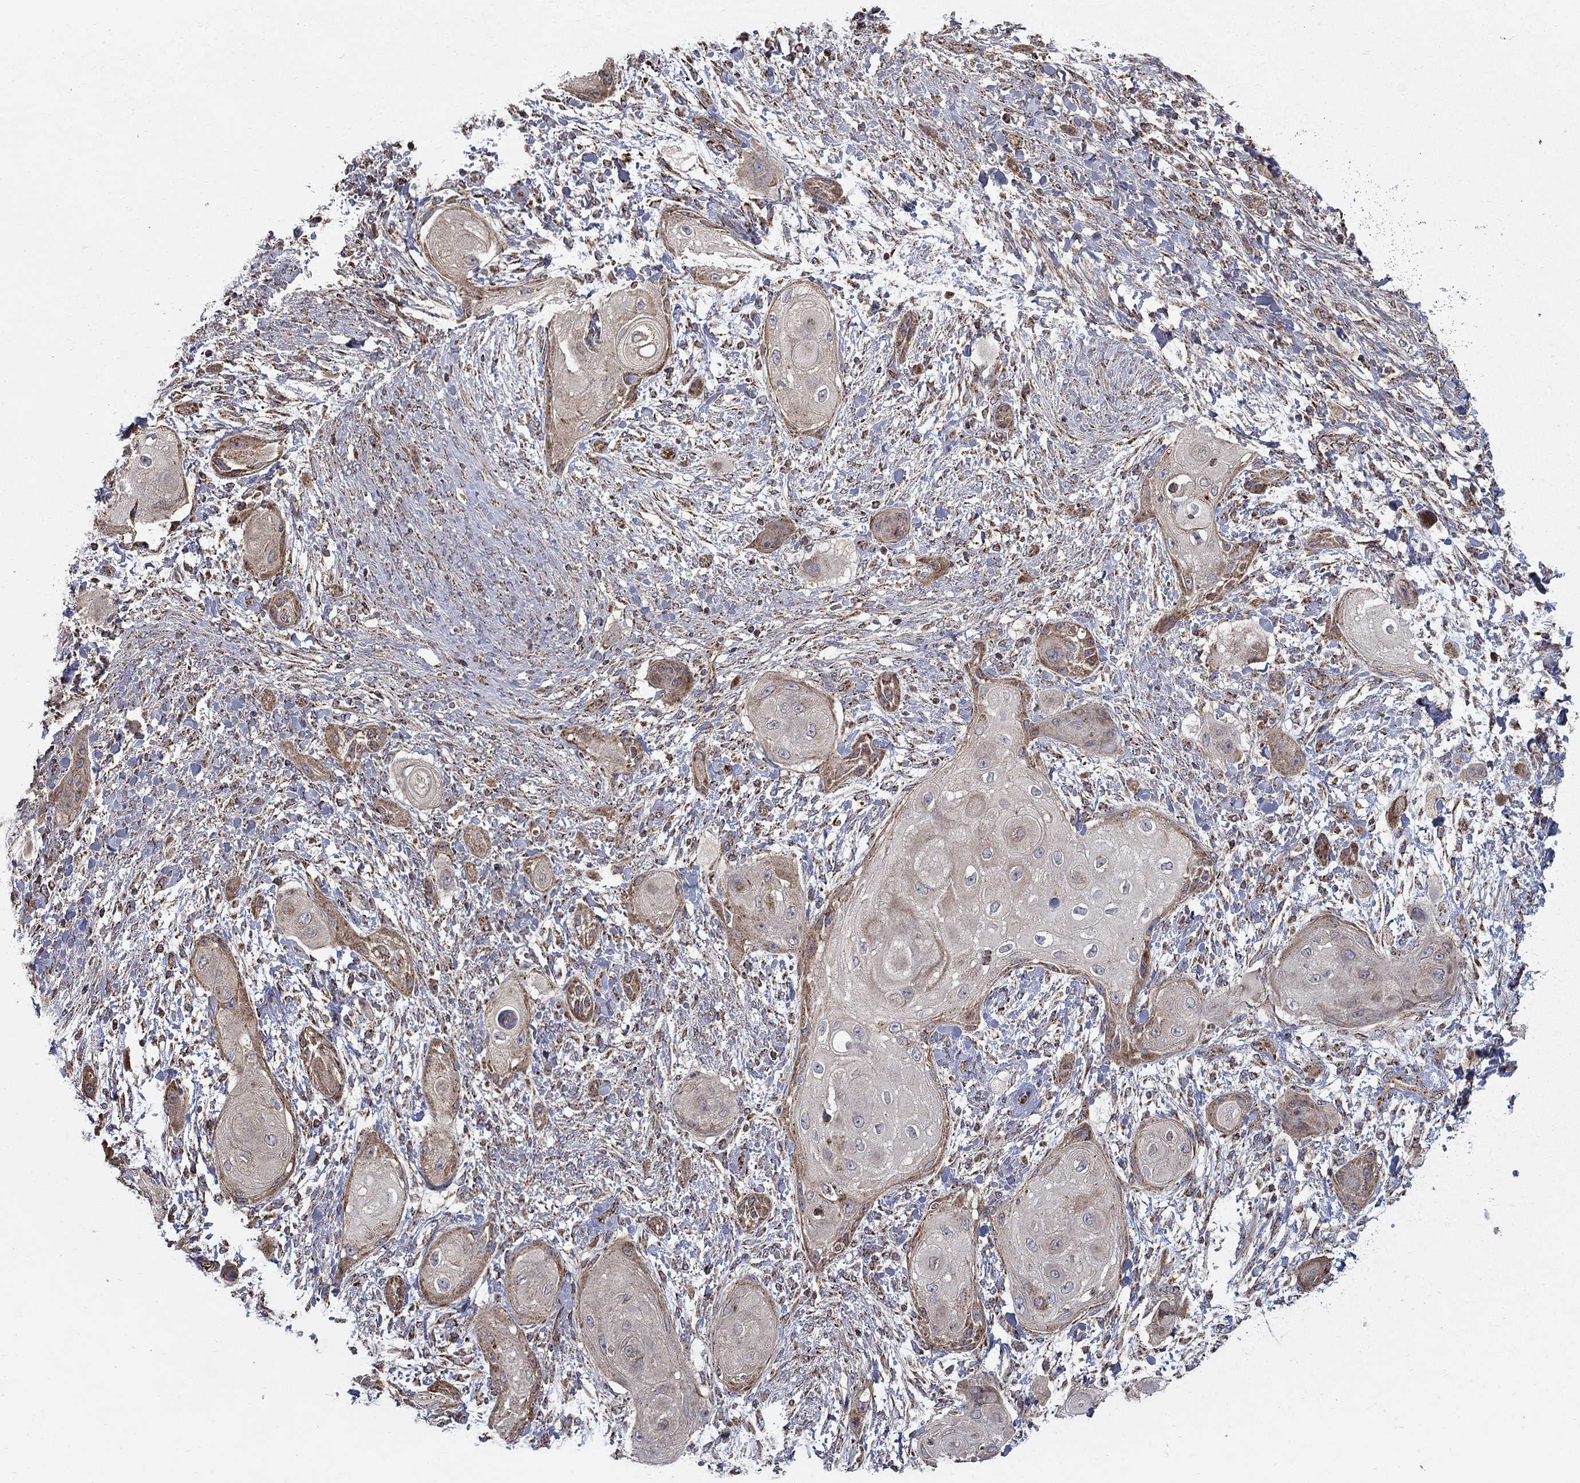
{"staining": {"intensity": "weak", "quantity": "25%-75%", "location": "cytoplasmic/membranous"}, "tissue": "skin cancer", "cell_type": "Tumor cells", "image_type": "cancer", "snomed": [{"axis": "morphology", "description": "Squamous cell carcinoma, NOS"}, {"axis": "topography", "description": "Skin"}], "caption": "Immunohistochemical staining of squamous cell carcinoma (skin) displays low levels of weak cytoplasmic/membranous protein expression in about 25%-75% of tumor cells.", "gene": "NDUFS8", "patient": {"sex": "male", "age": 62}}